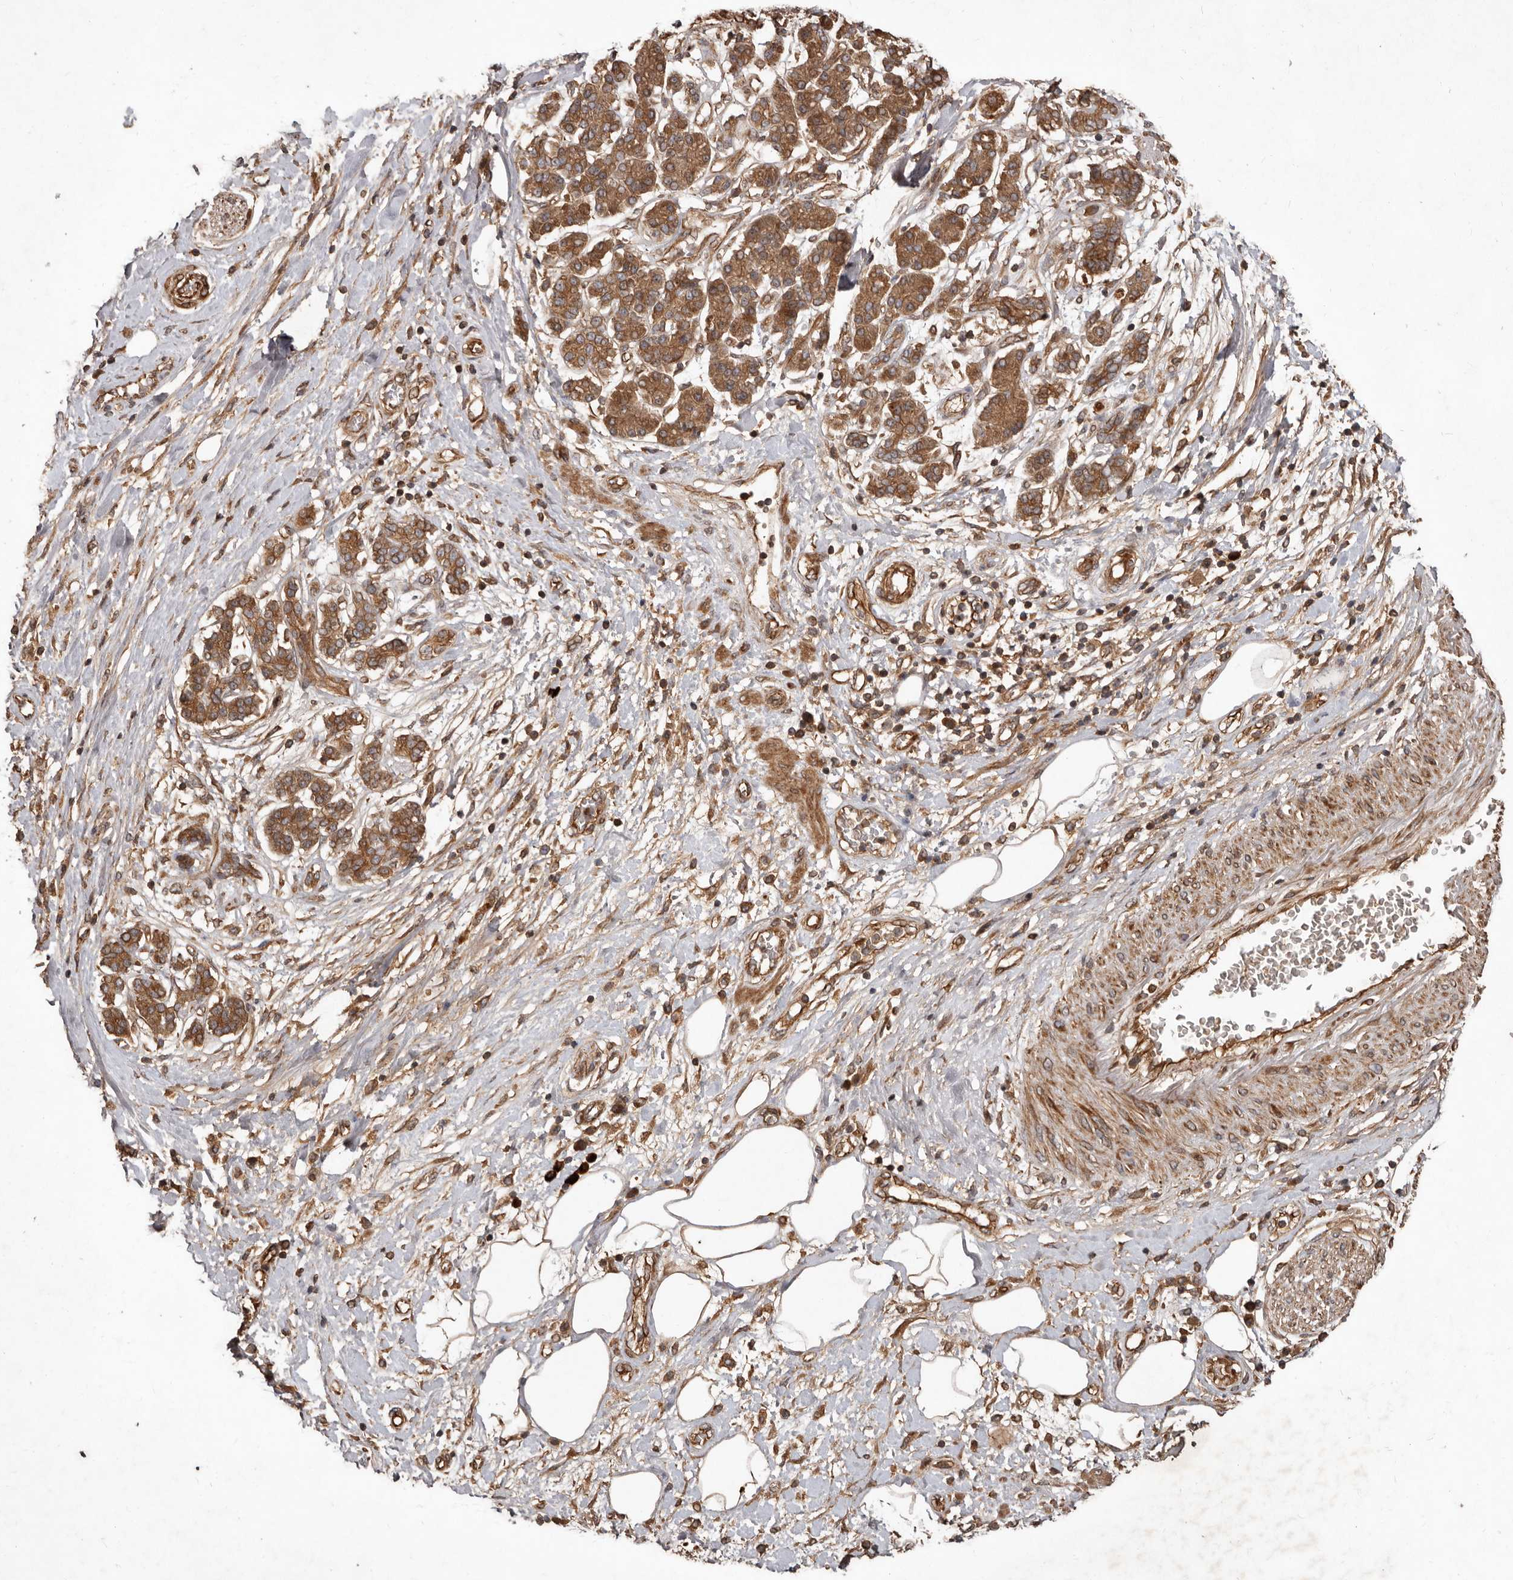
{"staining": {"intensity": "moderate", "quantity": ">75%", "location": "cytoplasmic/membranous"}, "tissue": "pancreatic cancer", "cell_type": "Tumor cells", "image_type": "cancer", "snomed": [{"axis": "morphology", "description": "Adenocarcinoma, NOS"}, {"axis": "topography", "description": "Pancreas"}], "caption": "Brown immunohistochemical staining in pancreatic cancer (adenocarcinoma) demonstrates moderate cytoplasmic/membranous staining in approximately >75% of tumor cells.", "gene": "STK36", "patient": {"sex": "female", "age": 73}}